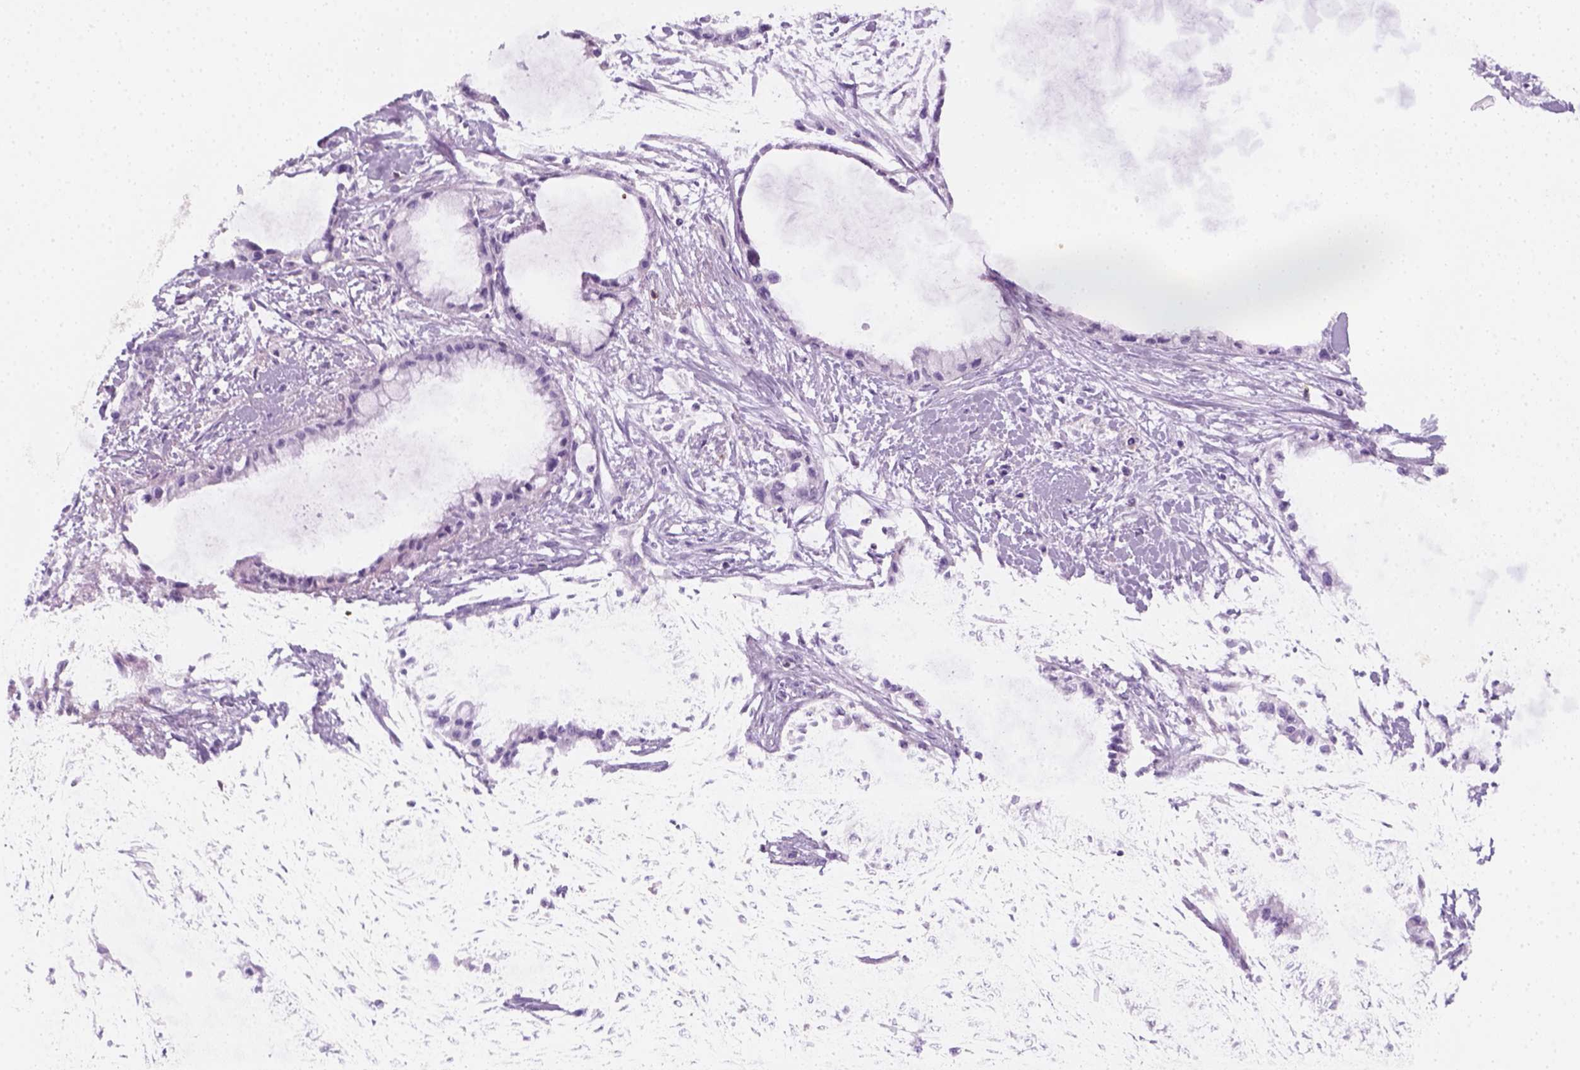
{"staining": {"intensity": "negative", "quantity": "none", "location": "none"}, "tissue": "pancreatic cancer", "cell_type": "Tumor cells", "image_type": "cancer", "snomed": [{"axis": "morphology", "description": "Adenocarcinoma, NOS"}, {"axis": "topography", "description": "Pancreas"}], "caption": "This is an immunohistochemistry (IHC) histopathology image of human pancreatic cancer. There is no positivity in tumor cells.", "gene": "AQP3", "patient": {"sex": "male", "age": 48}}